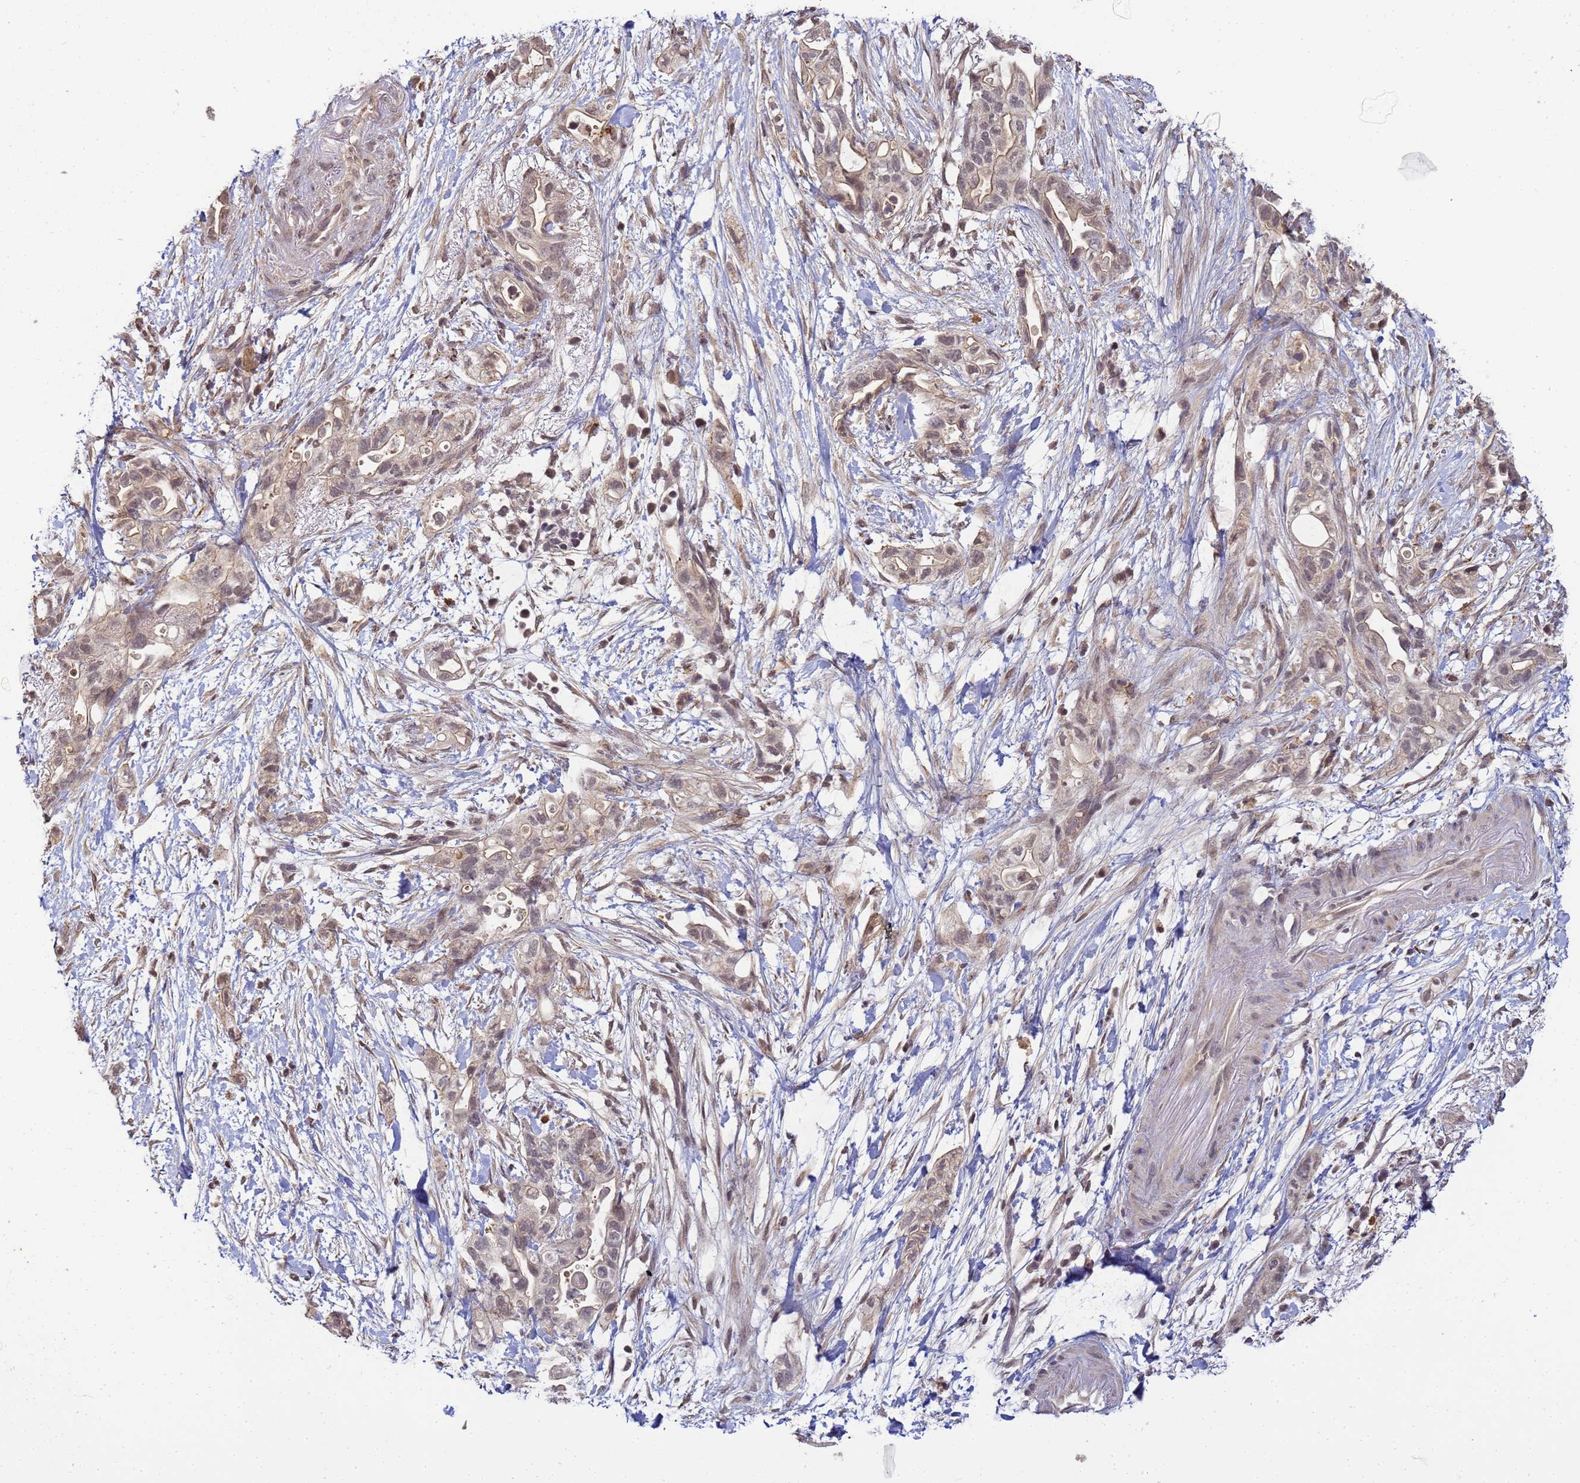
{"staining": {"intensity": "weak", "quantity": "<25%", "location": "cytoplasmic/membranous,nuclear"}, "tissue": "pancreatic cancer", "cell_type": "Tumor cells", "image_type": "cancer", "snomed": [{"axis": "morphology", "description": "Adenocarcinoma, NOS"}, {"axis": "topography", "description": "Pancreas"}], "caption": "Immunohistochemical staining of human pancreatic cancer (adenocarcinoma) reveals no significant positivity in tumor cells.", "gene": "MYL7", "patient": {"sex": "female", "age": 72}}